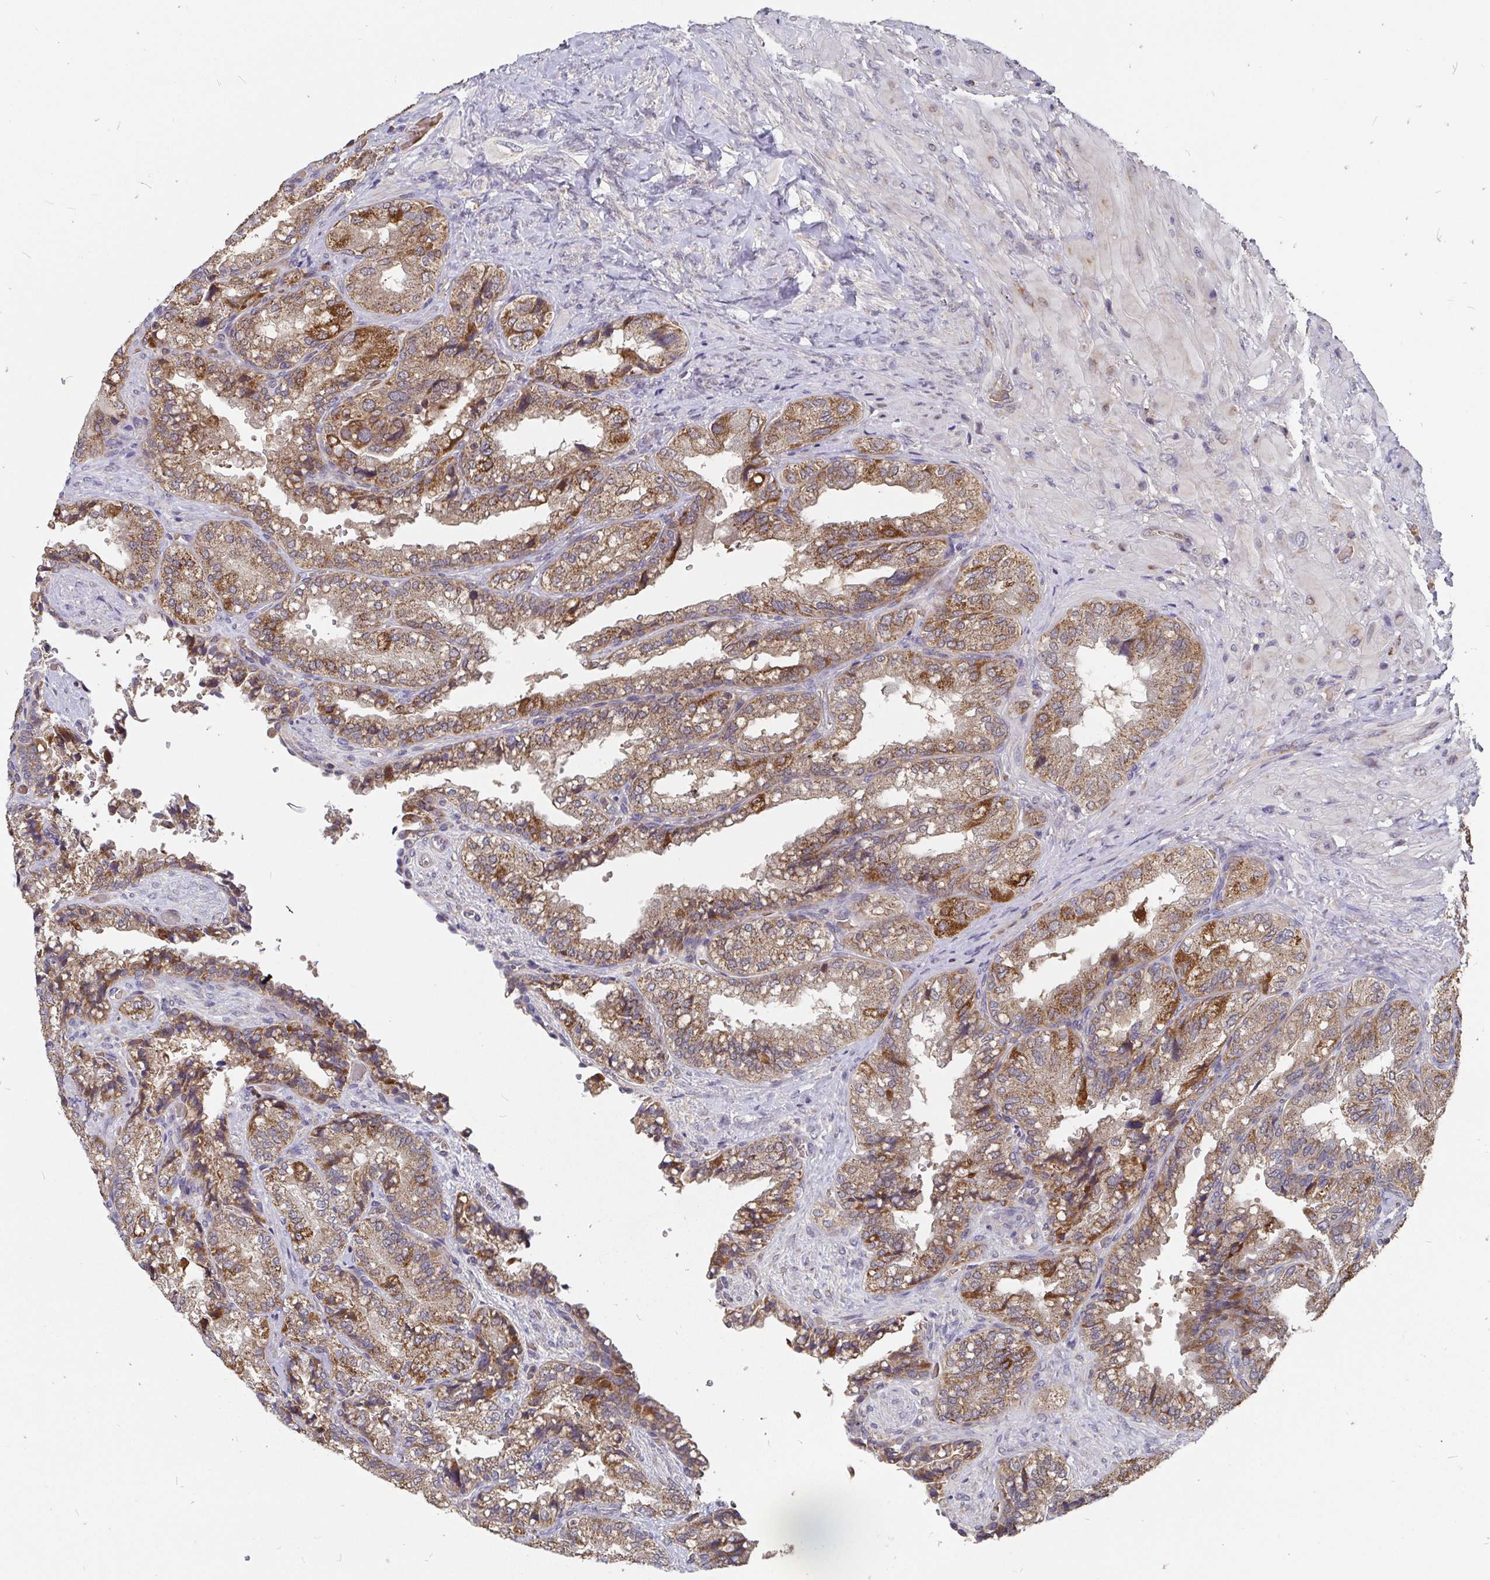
{"staining": {"intensity": "moderate", "quantity": ">75%", "location": "cytoplasmic/membranous"}, "tissue": "seminal vesicle", "cell_type": "Glandular cells", "image_type": "normal", "snomed": [{"axis": "morphology", "description": "Normal tissue, NOS"}, {"axis": "topography", "description": "Seminal veicle"}], "caption": "High-magnification brightfield microscopy of benign seminal vesicle stained with DAB (3,3'-diaminobenzidine) (brown) and counterstained with hematoxylin (blue). glandular cells exhibit moderate cytoplasmic/membranous positivity is identified in about>75% of cells.", "gene": "PDF", "patient": {"sex": "male", "age": 57}}